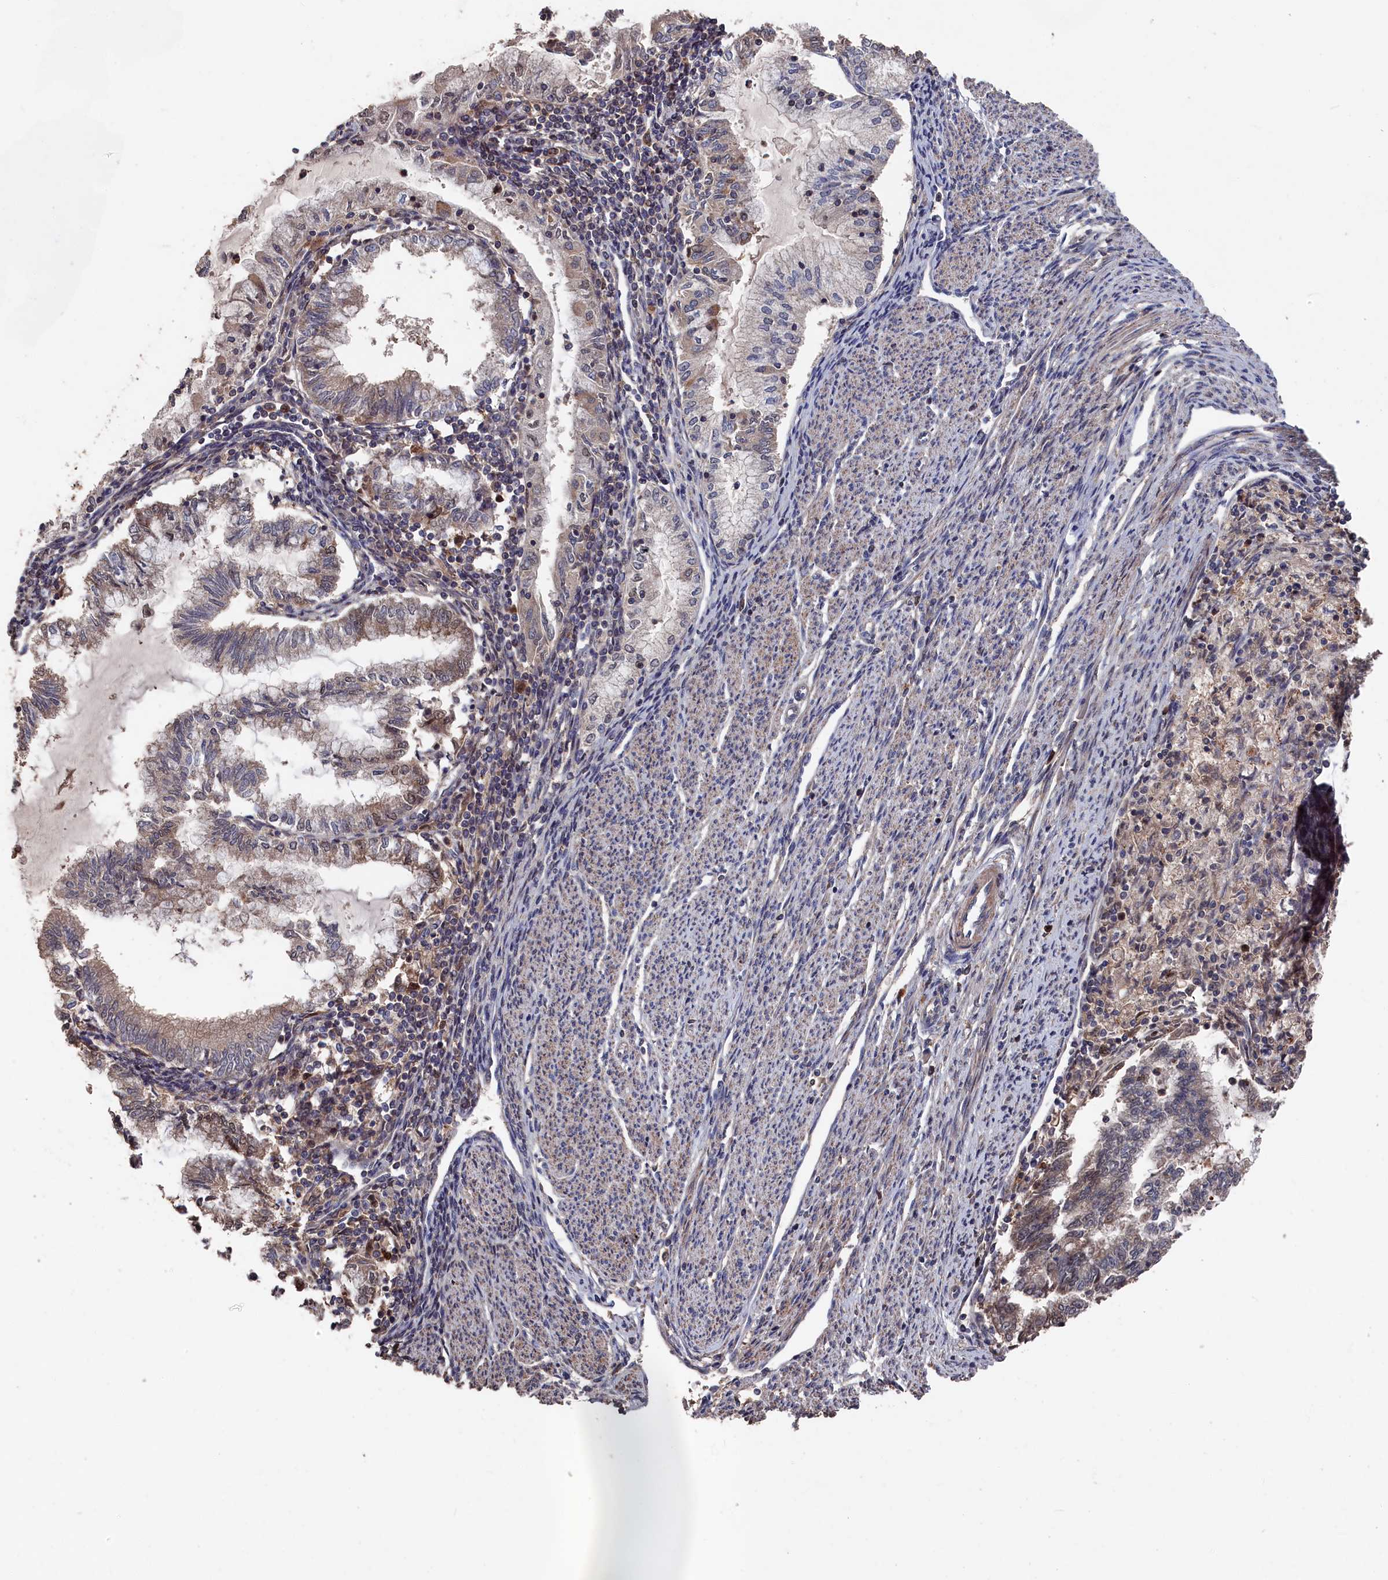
{"staining": {"intensity": "moderate", "quantity": "25%-75%", "location": "cytoplasmic/membranous,nuclear"}, "tissue": "endometrial cancer", "cell_type": "Tumor cells", "image_type": "cancer", "snomed": [{"axis": "morphology", "description": "Adenocarcinoma, NOS"}, {"axis": "topography", "description": "Endometrium"}], "caption": "Protein staining of endometrial adenocarcinoma tissue exhibits moderate cytoplasmic/membranous and nuclear staining in approximately 25%-75% of tumor cells.", "gene": "RMI2", "patient": {"sex": "female", "age": 79}}